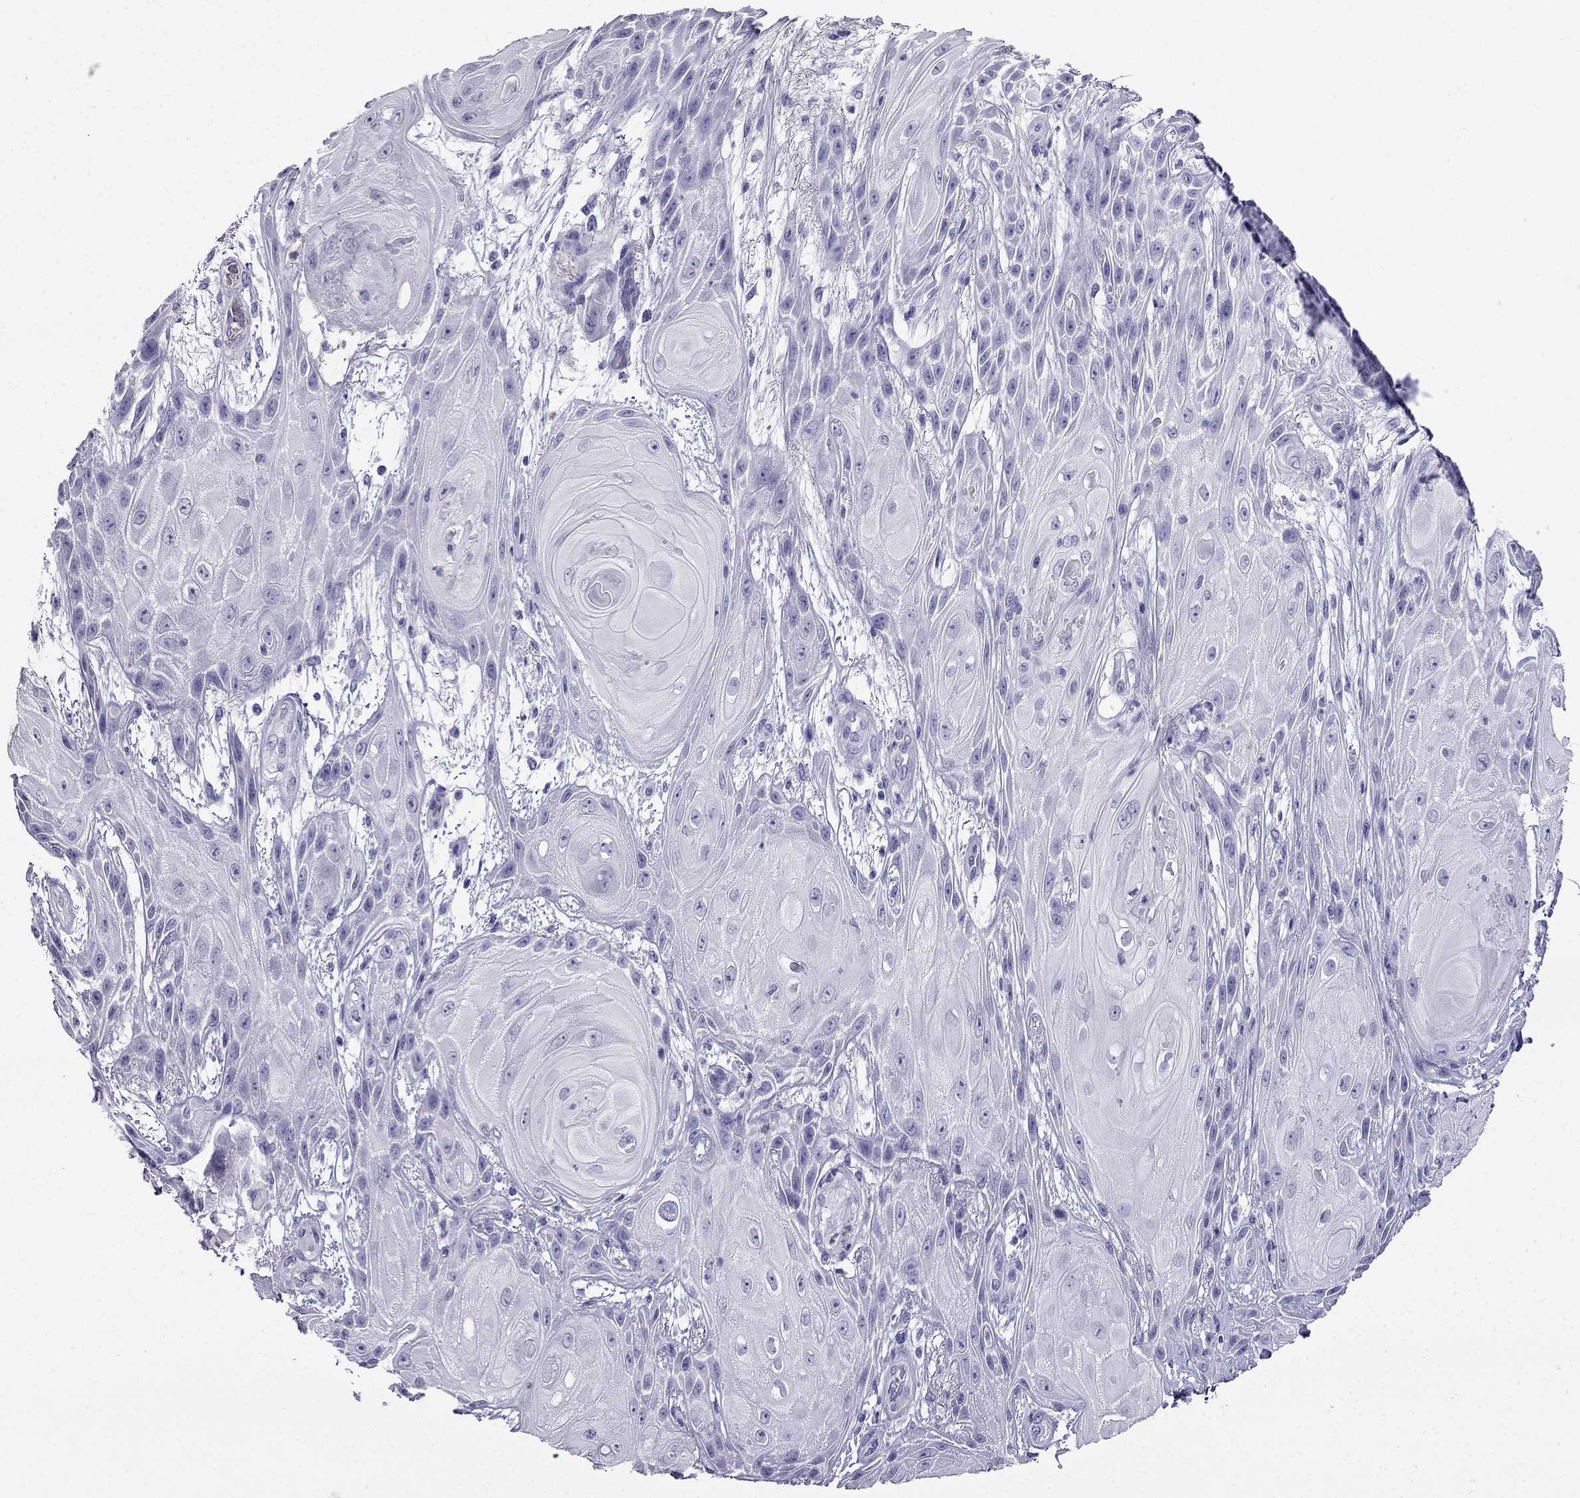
{"staining": {"intensity": "negative", "quantity": "none", "location": "none"}, "tissue": "skin cancer", "cell_type": "Tumor cells", "image_type": "cancer", "snomed": [{"axis": "morphology", "description": "Squamous cell carcinoma, NOS"}, {"axis": "topography", "description": "Skin"}], "caption": "Protein analysis of skin cancer displays no significant positivity in tumor cells.", "gene": "CDHR4", "patient": {"sex": "male", "age": 62}}